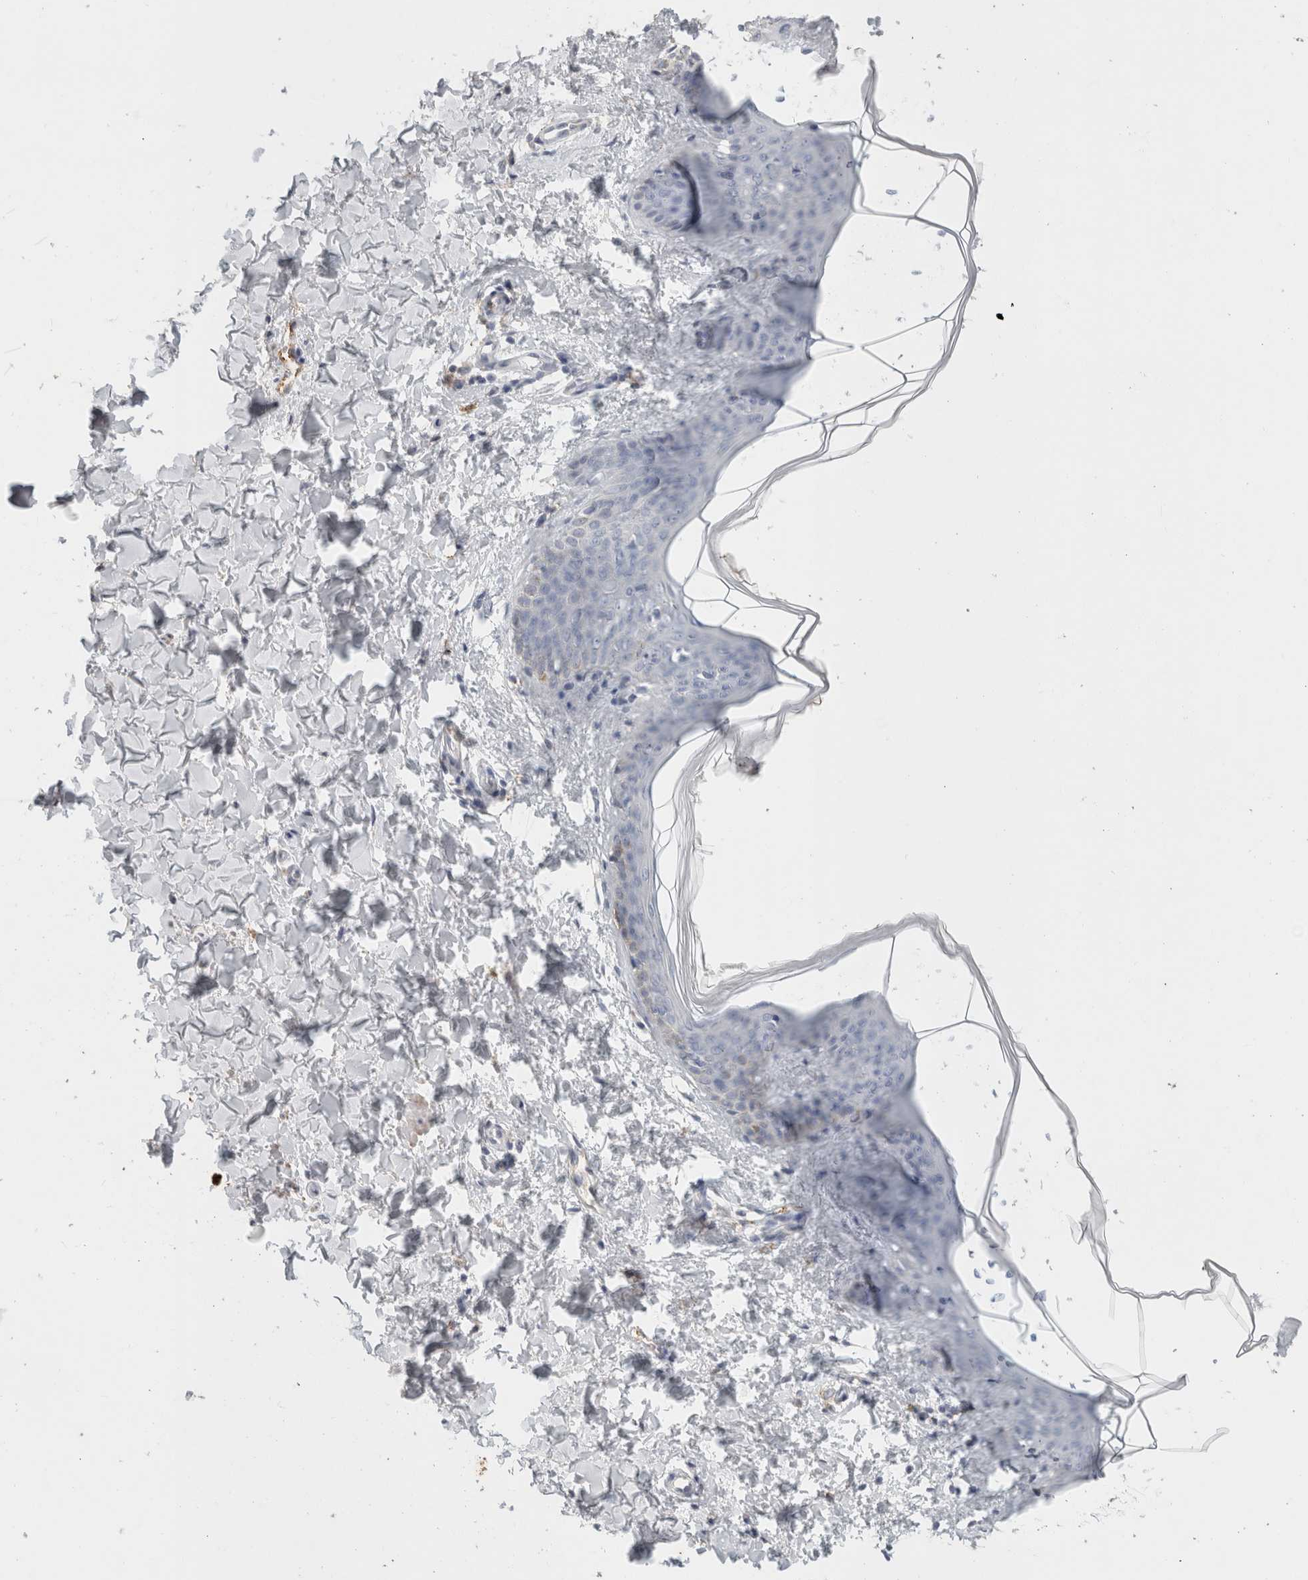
{"staining": {"intensity": "negative", "quantity": "none", "location": "none"}, "tissue": "skin", "cell_type": "Fibroblasts", "image_type": "normal", "snomed": [{"axis": "morphology", "description": "Normal tissue, NOS"}, {"axis": "topography", "description": "Skin"}], "caption": "This is an immunohistochemistry photomicrograph of normal skin. There is no staining in fibroblasts.", "gene": "CD36", "patient": {"sex": "female", "age": 17}}